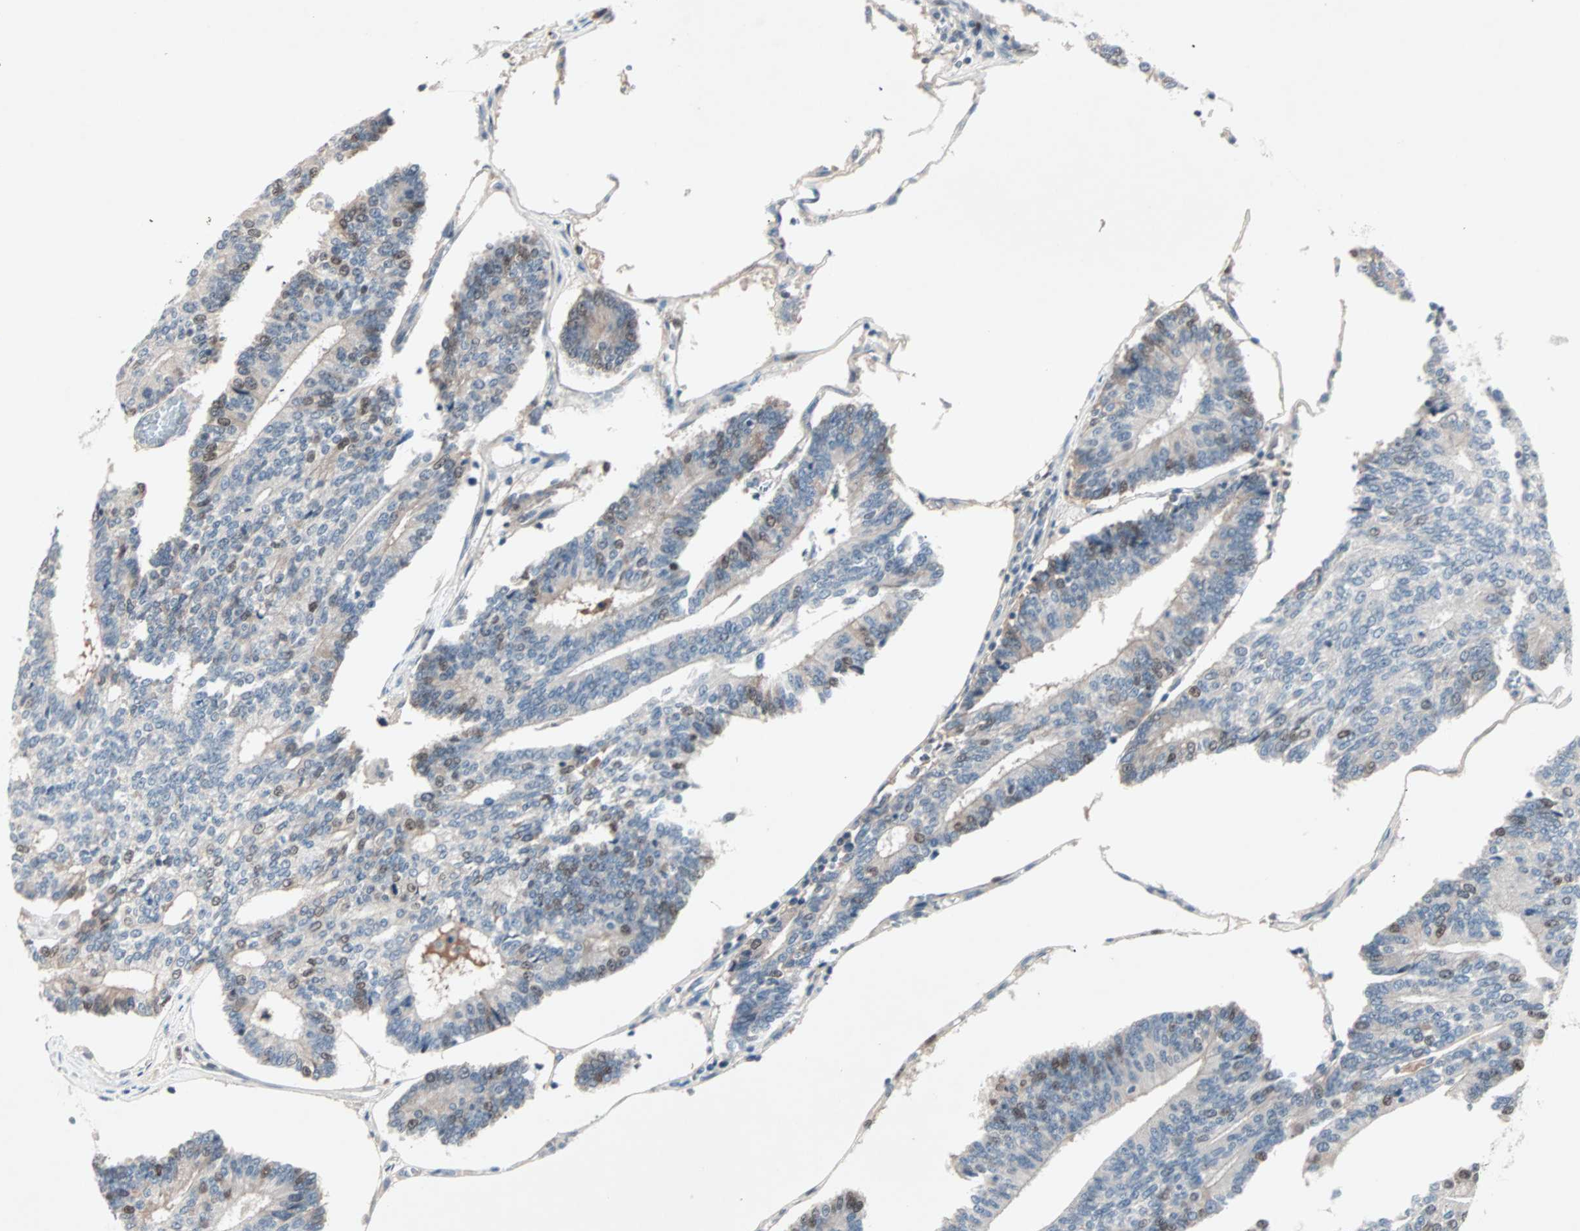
{"staining": {"intensity": "moderate", "quantity": "<25%", "location": "nuclear"}, "tissue": "prostate cancer", "cell_type": "Tumor cells", "image_type": "cancer", "snomed": [{"axis": "morphology", "description": "Adenocarcinoma, High grade"}, {"axis": "topography", "description": "Prostate"}], "caption": "A histopathology image showing moderate nuclear staining in approximately <25% of tumor cells in high-grade adenocarcinoma (prostate), as visualized by brown immunohistochemical staining.", "gene": "CCNE2", "patient": {"sex": "male", "age": 55}}